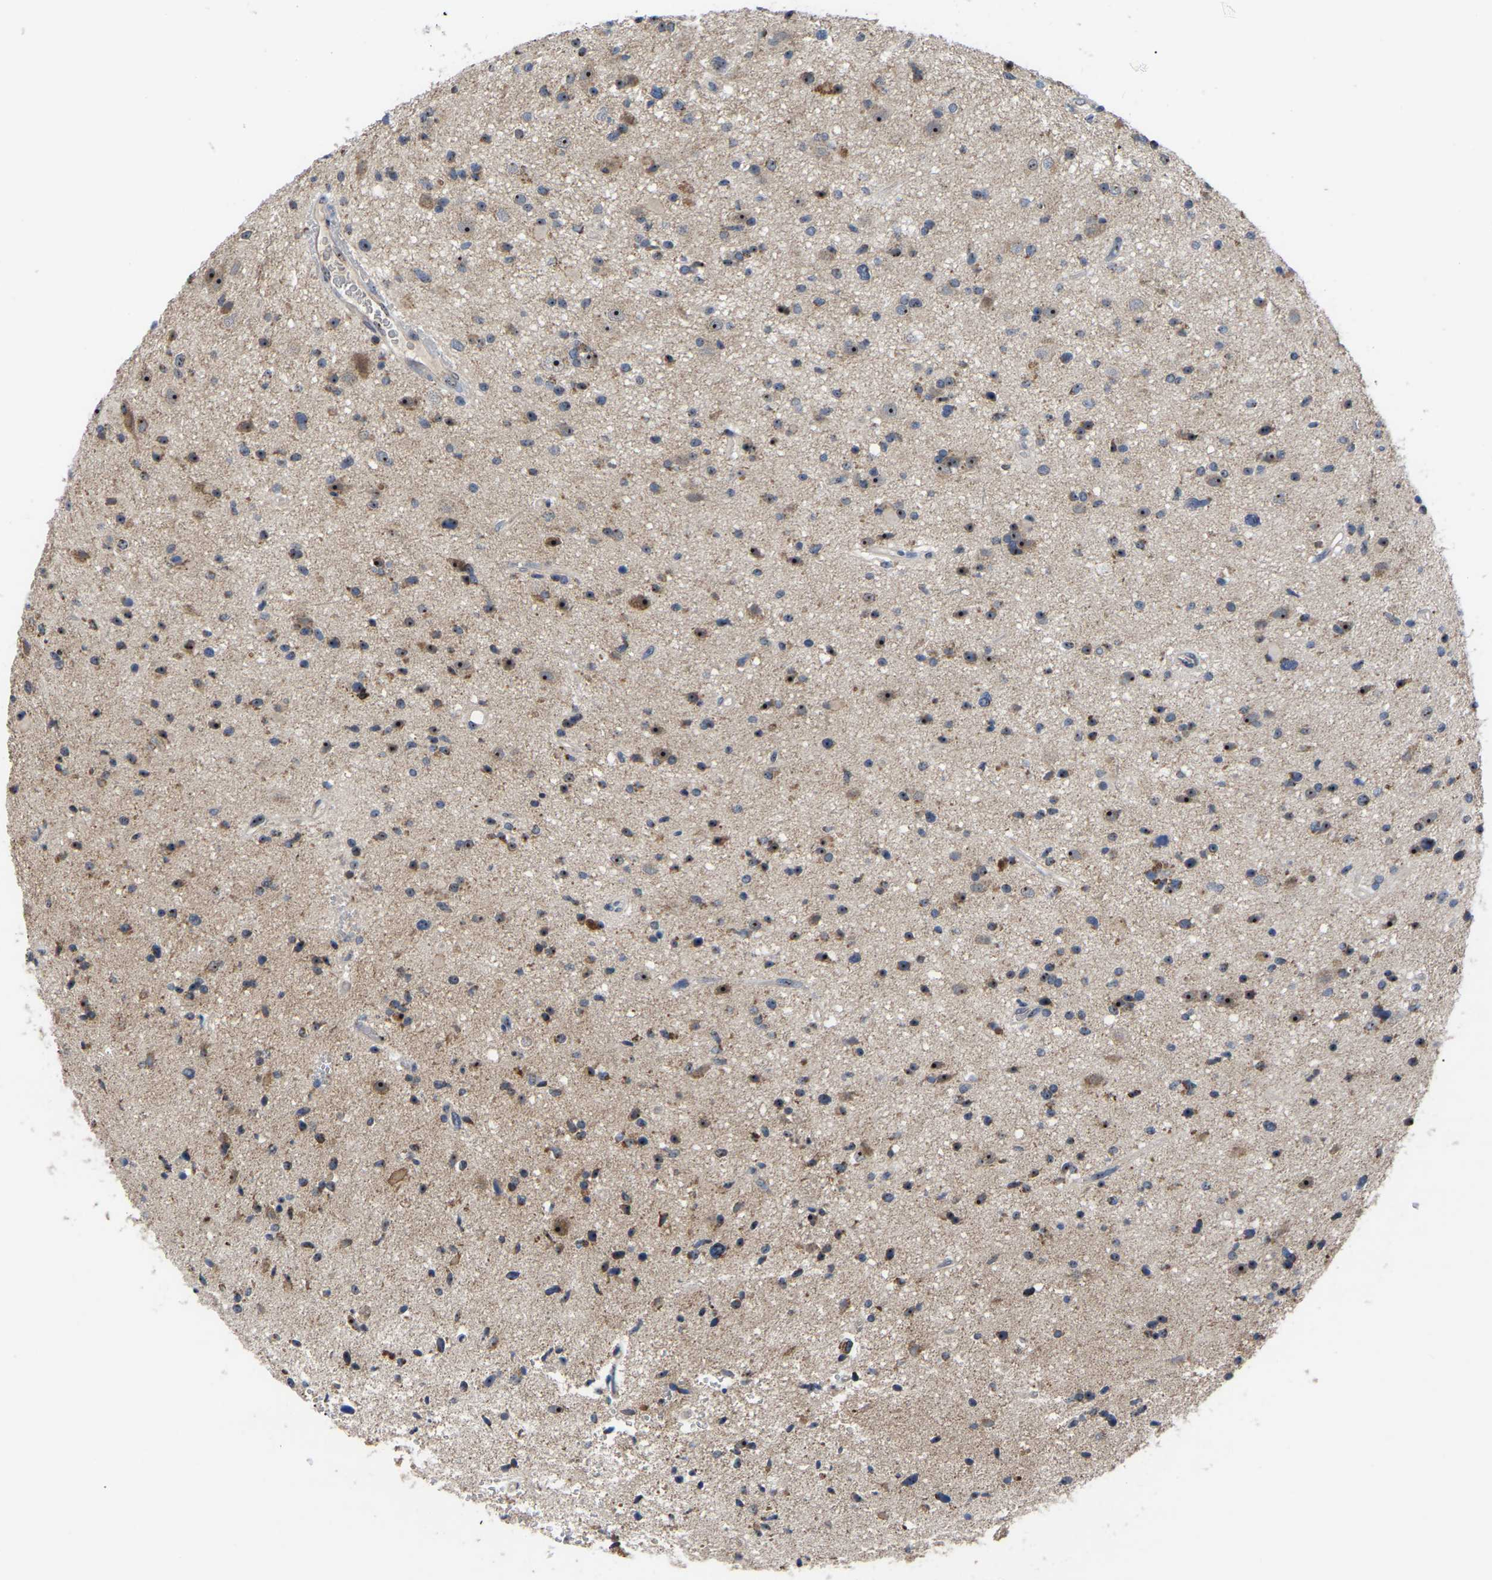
{"staining": {"intensity": "strong", "quantity": ">75%", "location": "nuclear"}, "tissue": "glioma", "cell_type": "Tumor cells", "image_type": "cancer", "snomed": [{"axis": "morphology", "description": "Glioma, malignant, High grade"}, {"axis": "topography", "description": "Brain"}], "caption": "Immunohistochemistry of human malignant high-grade glioma shows high levels of strong nuclear positivity in approximately >75% of tumor cells.", "gene": "NOP53", "patient": {"sex": "male", "age": 33}}